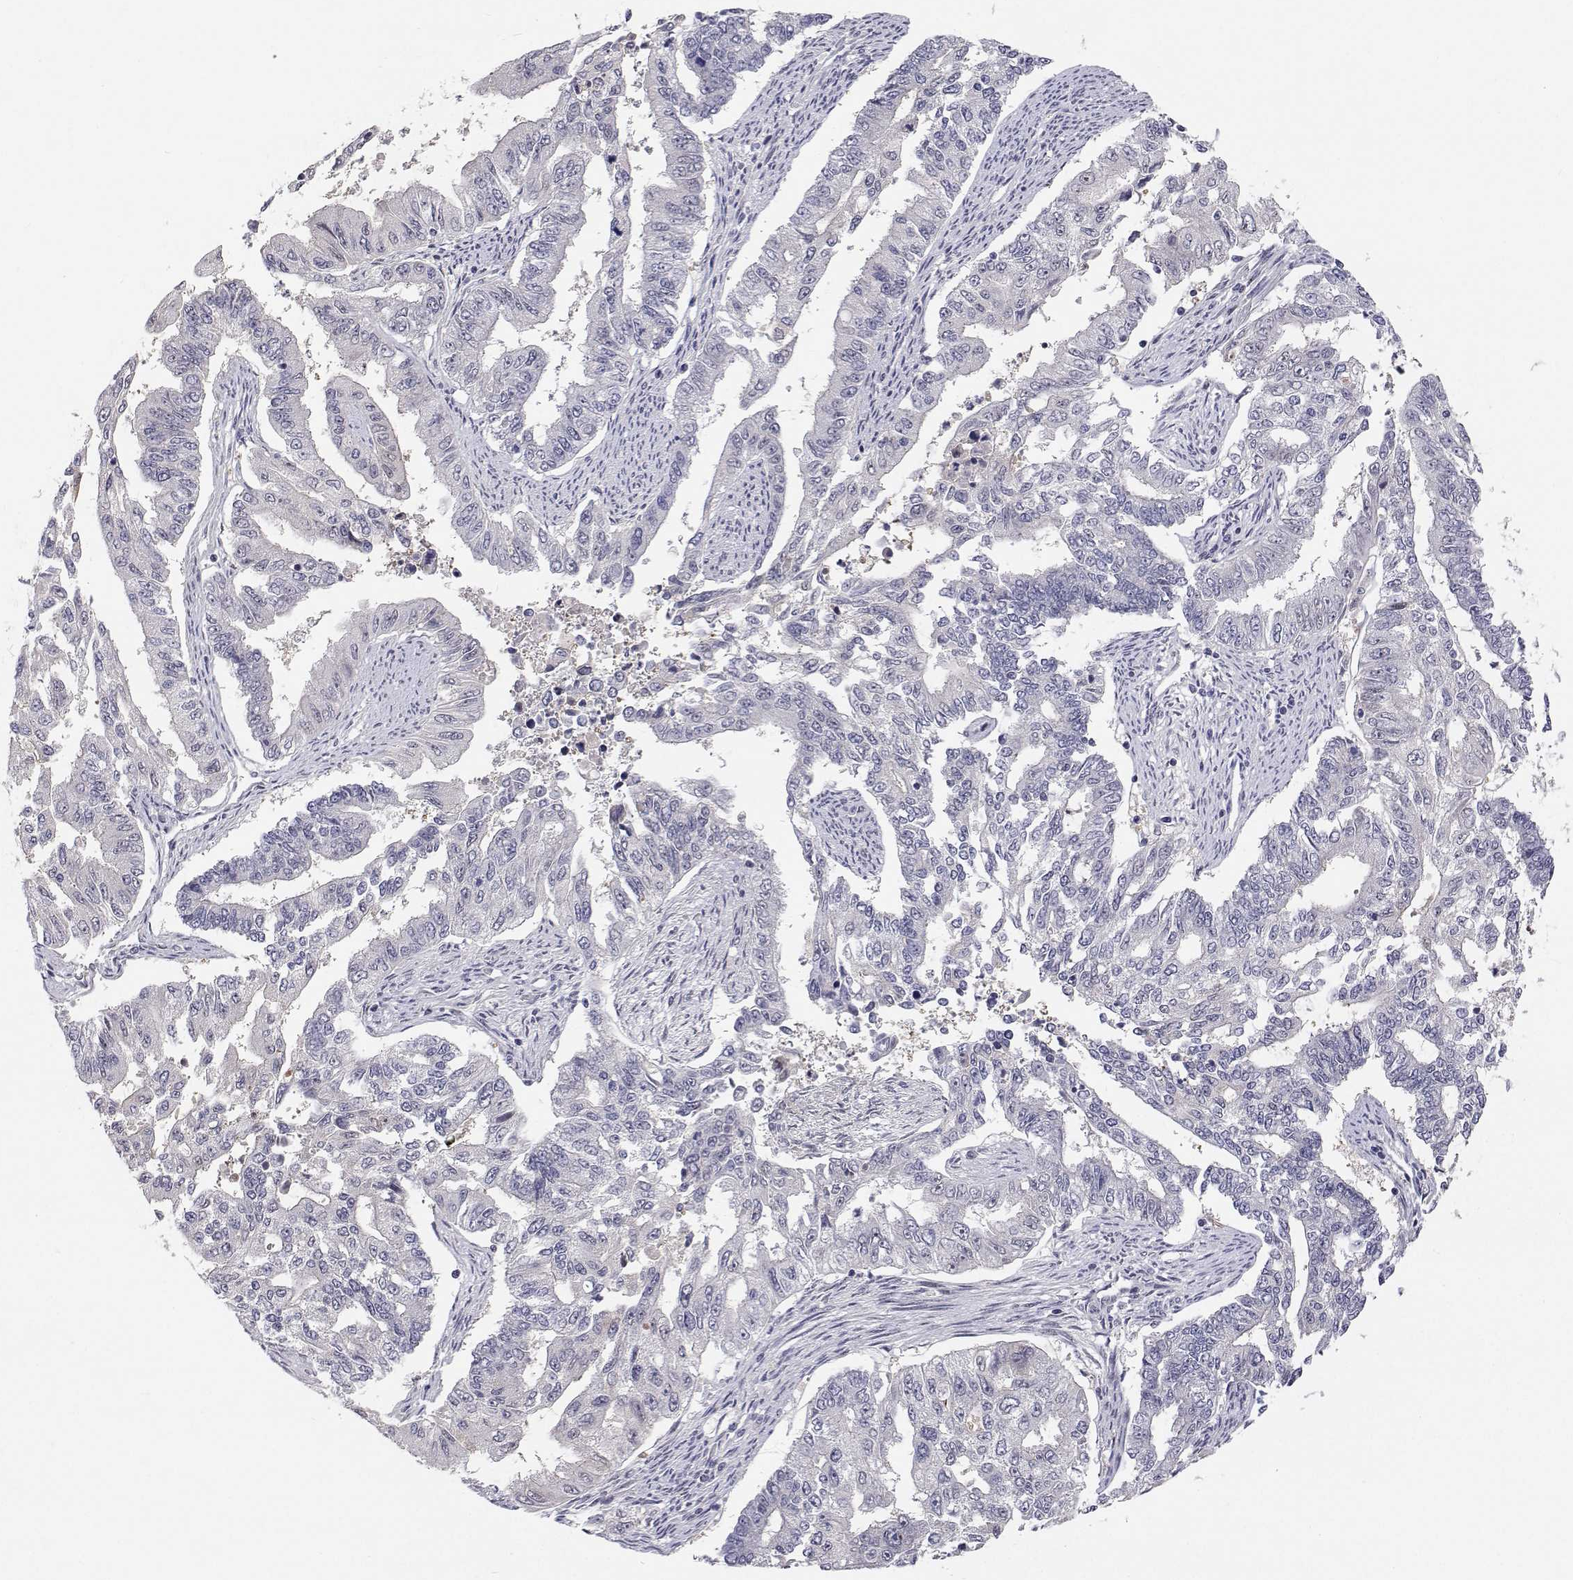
{"staining": {"intensity": "negative", "quantity": "none", "location": "none"}, "tissue": "endometrial cancer", "cell_type": "Tumor cells", "image_type": "cancer", "snomed": [{"axis": "morphology", "description": "Adenocarcinoma, NOS"}, {"axis": "topography", "description": "Uterus"}], "caption": "Immunohistochemical staining of human endometrial adenocarcinoma demonstrates no significant expression in tumor cells.", "gene": "MYPN", "patient": {"sex": "female", "age": 59}}